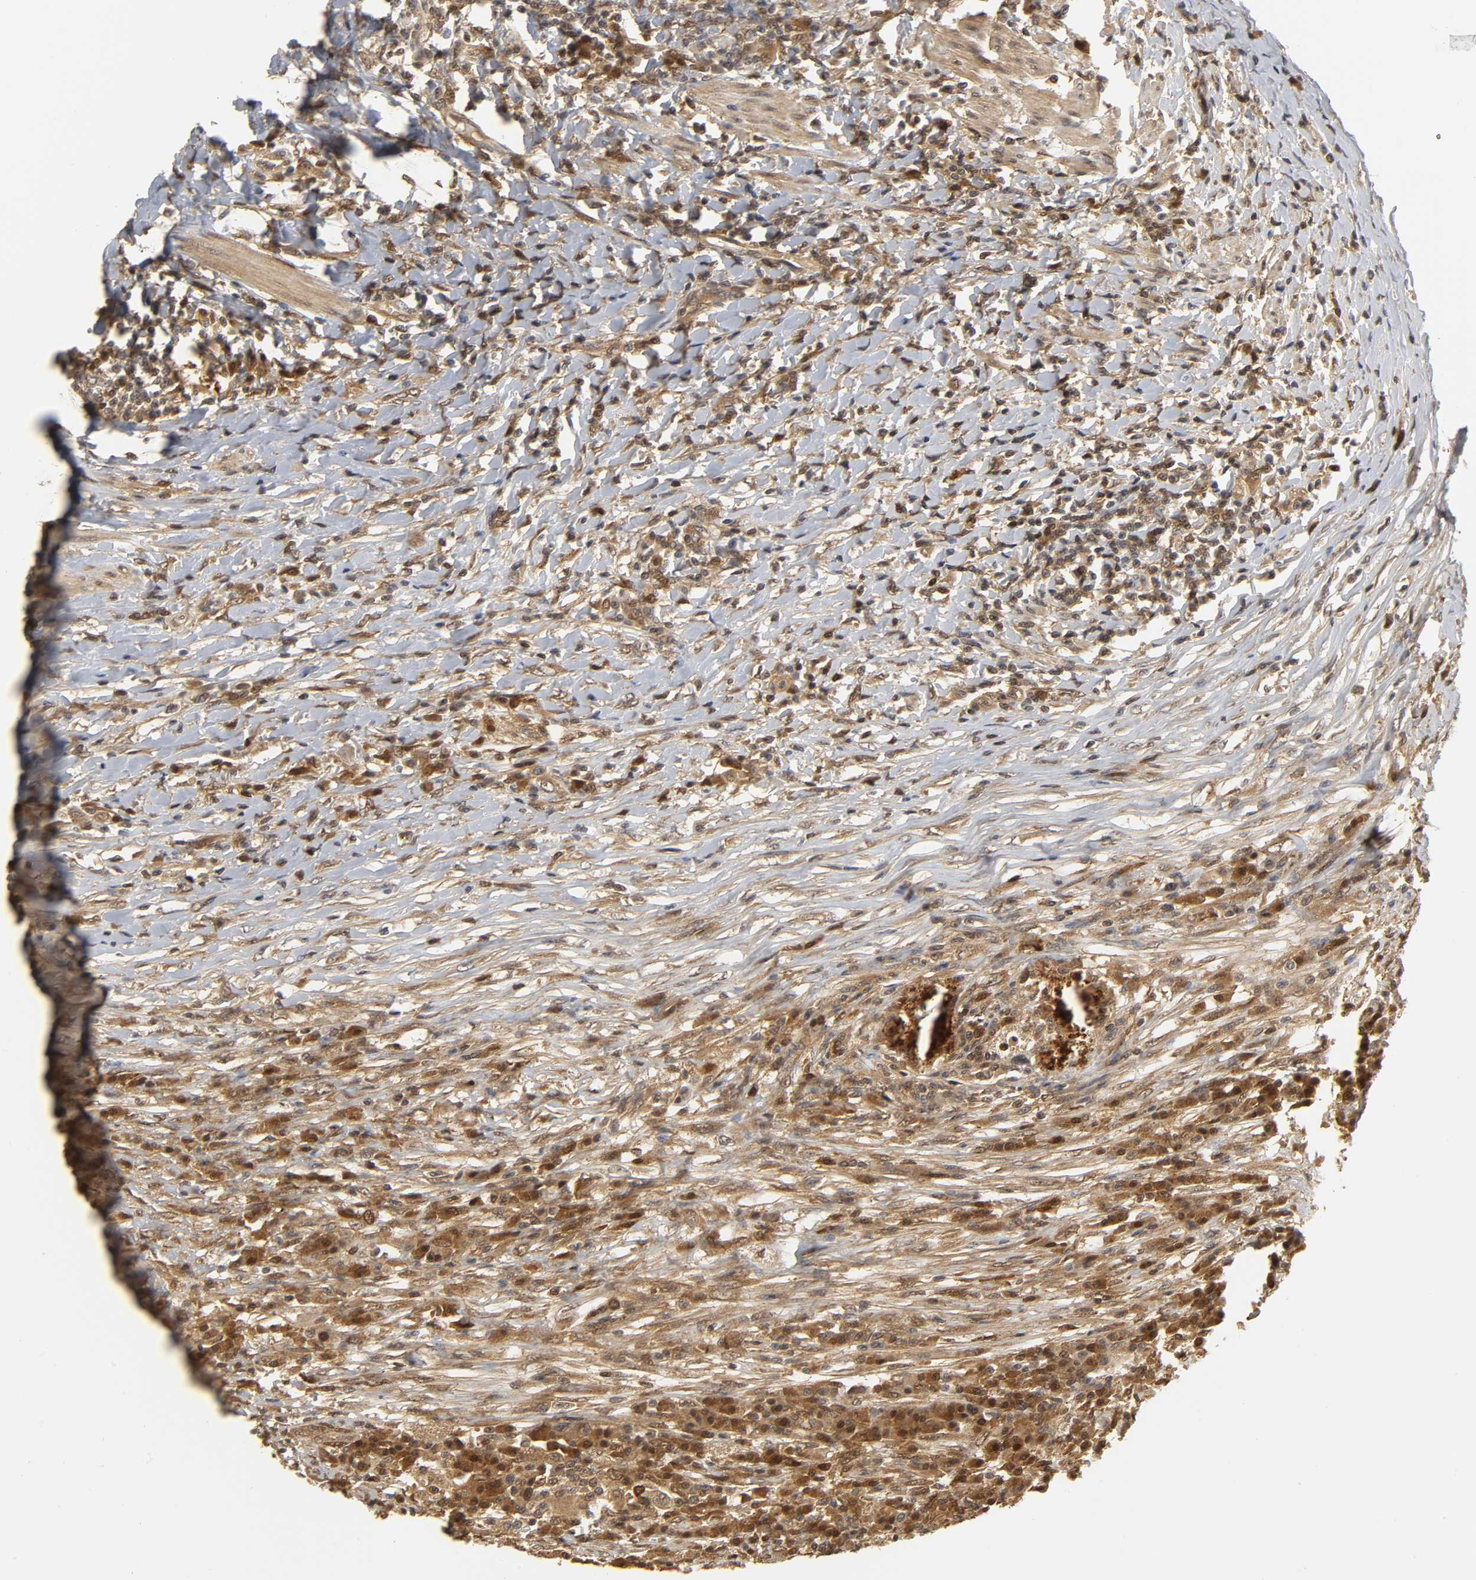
{"staining": {"intensity": "moderate", "quantity": ">75%", "location": "cytoplasmic/membranous,nuclear"}, "tissue": "colorectal cancer", "cell_type": "Tumor cells", "image_type": "cancer", "snomed": [{"axis": "morphology", "description": "Adenocarcinoma, NOS"}, {"axis": "topography", "description": "Colon"}], "caption": "Immunohistochemistry (IHC) of human adenocarcinoma (colorectal) demonstrates medium levels of moderate cytoplasmic/membranous and nuclear staining in about >75% of tumor cells.", "gene": "PARK7", "patient": {"sex": "female", "age": 78}}